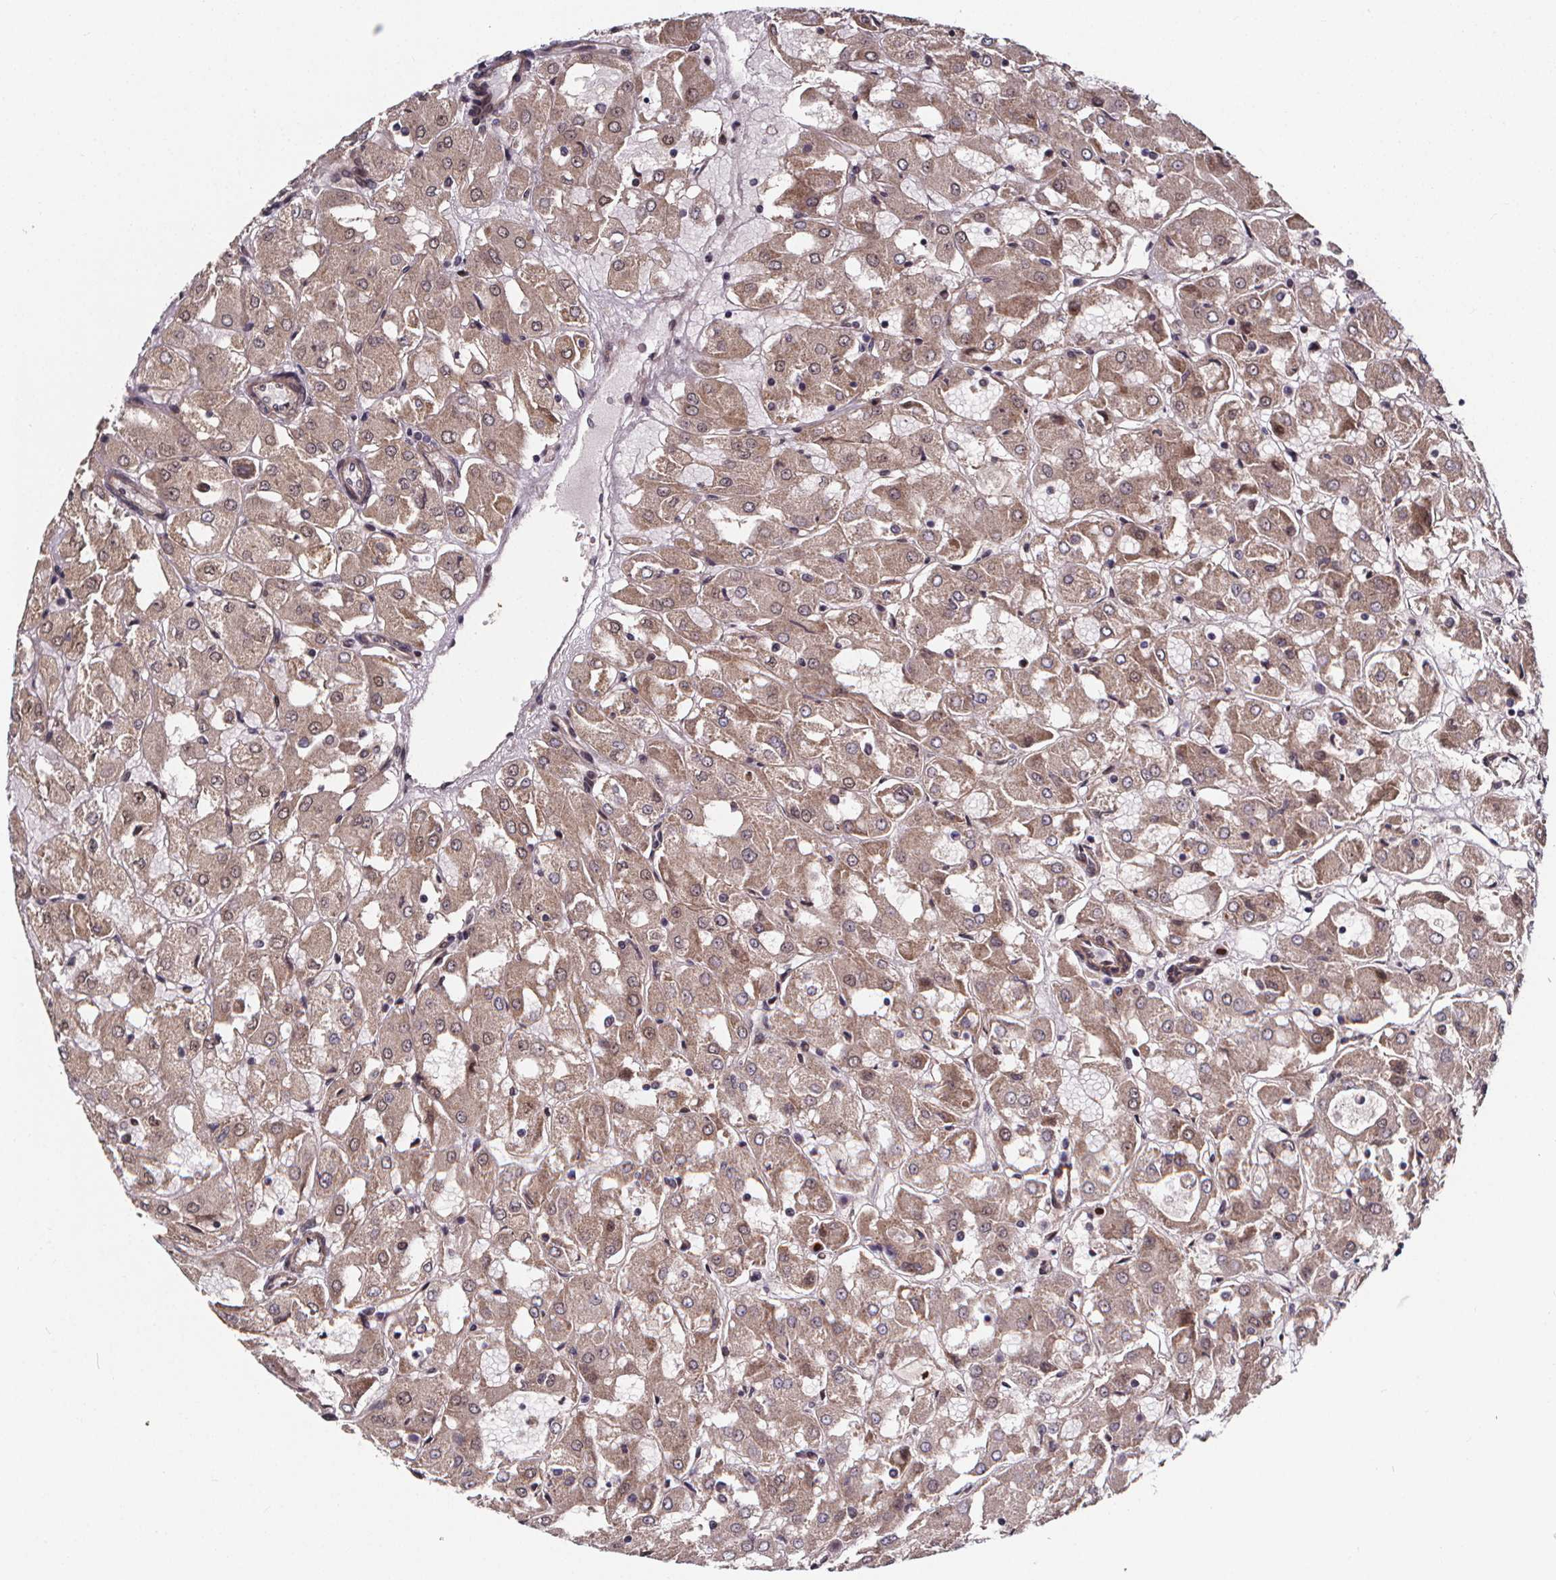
{"staining": {"intensity": "weak", "quantity": ">75%", "location": "cytoplasmic/membranous"}, "tissue": "renal cancer", "cell_type": "Tumor cells", "image_type": "cancer", "snomed": [{"axis": "morphology", "description": "Adenocarcinoma, NOS"}, {"axis": "topography", "description": "Kidney"}], "caption": "This is a photomicrograph of immunohistochemistry staining of renal cancer, which shows weak staining in the cytoplasmic/membranous of tumor cells.", "gene": "DDIT3", "patient": {"sex": "male", "age": 72}}